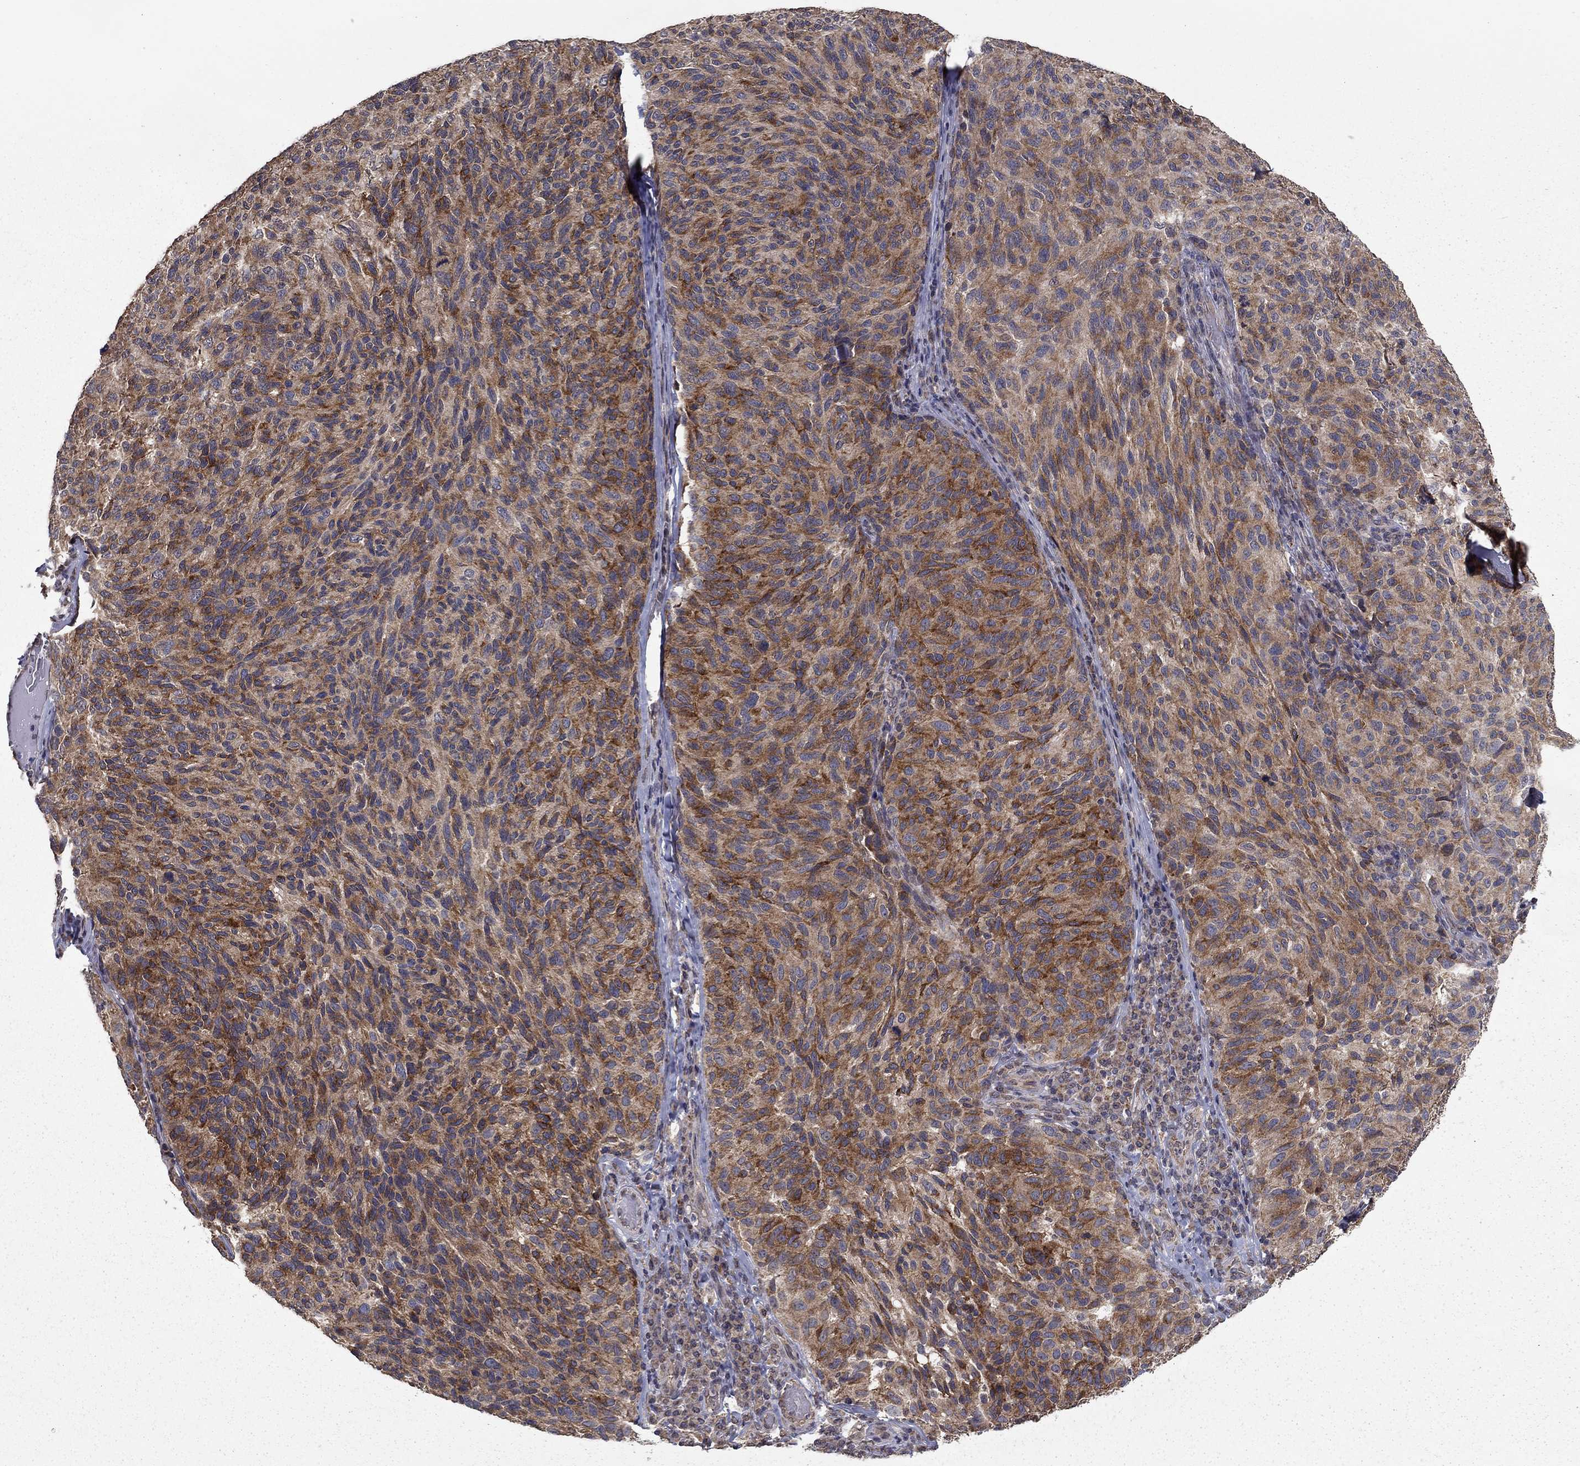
{"staining": {"intensity": "strong", "quantity": ">75%", "location": "cytoplasmic/membranous"}, "tissue": "melanoma", "cell_type": "Tumor cells", "image_type": "cancer", "snomed": [{"axis": "morphology", "description": "Malignant melanoma, NOS"}, {"axis": "topography", "description": "Skin"}], "caption": "Malignant melanoma tissue exhibits strong cytoplasmic/membranous expression in about >75% of tumor cells, visualized by immunohistochemistry.", "gene": "SLC2A13", "patient": {"sex": "female", "age": 73}}